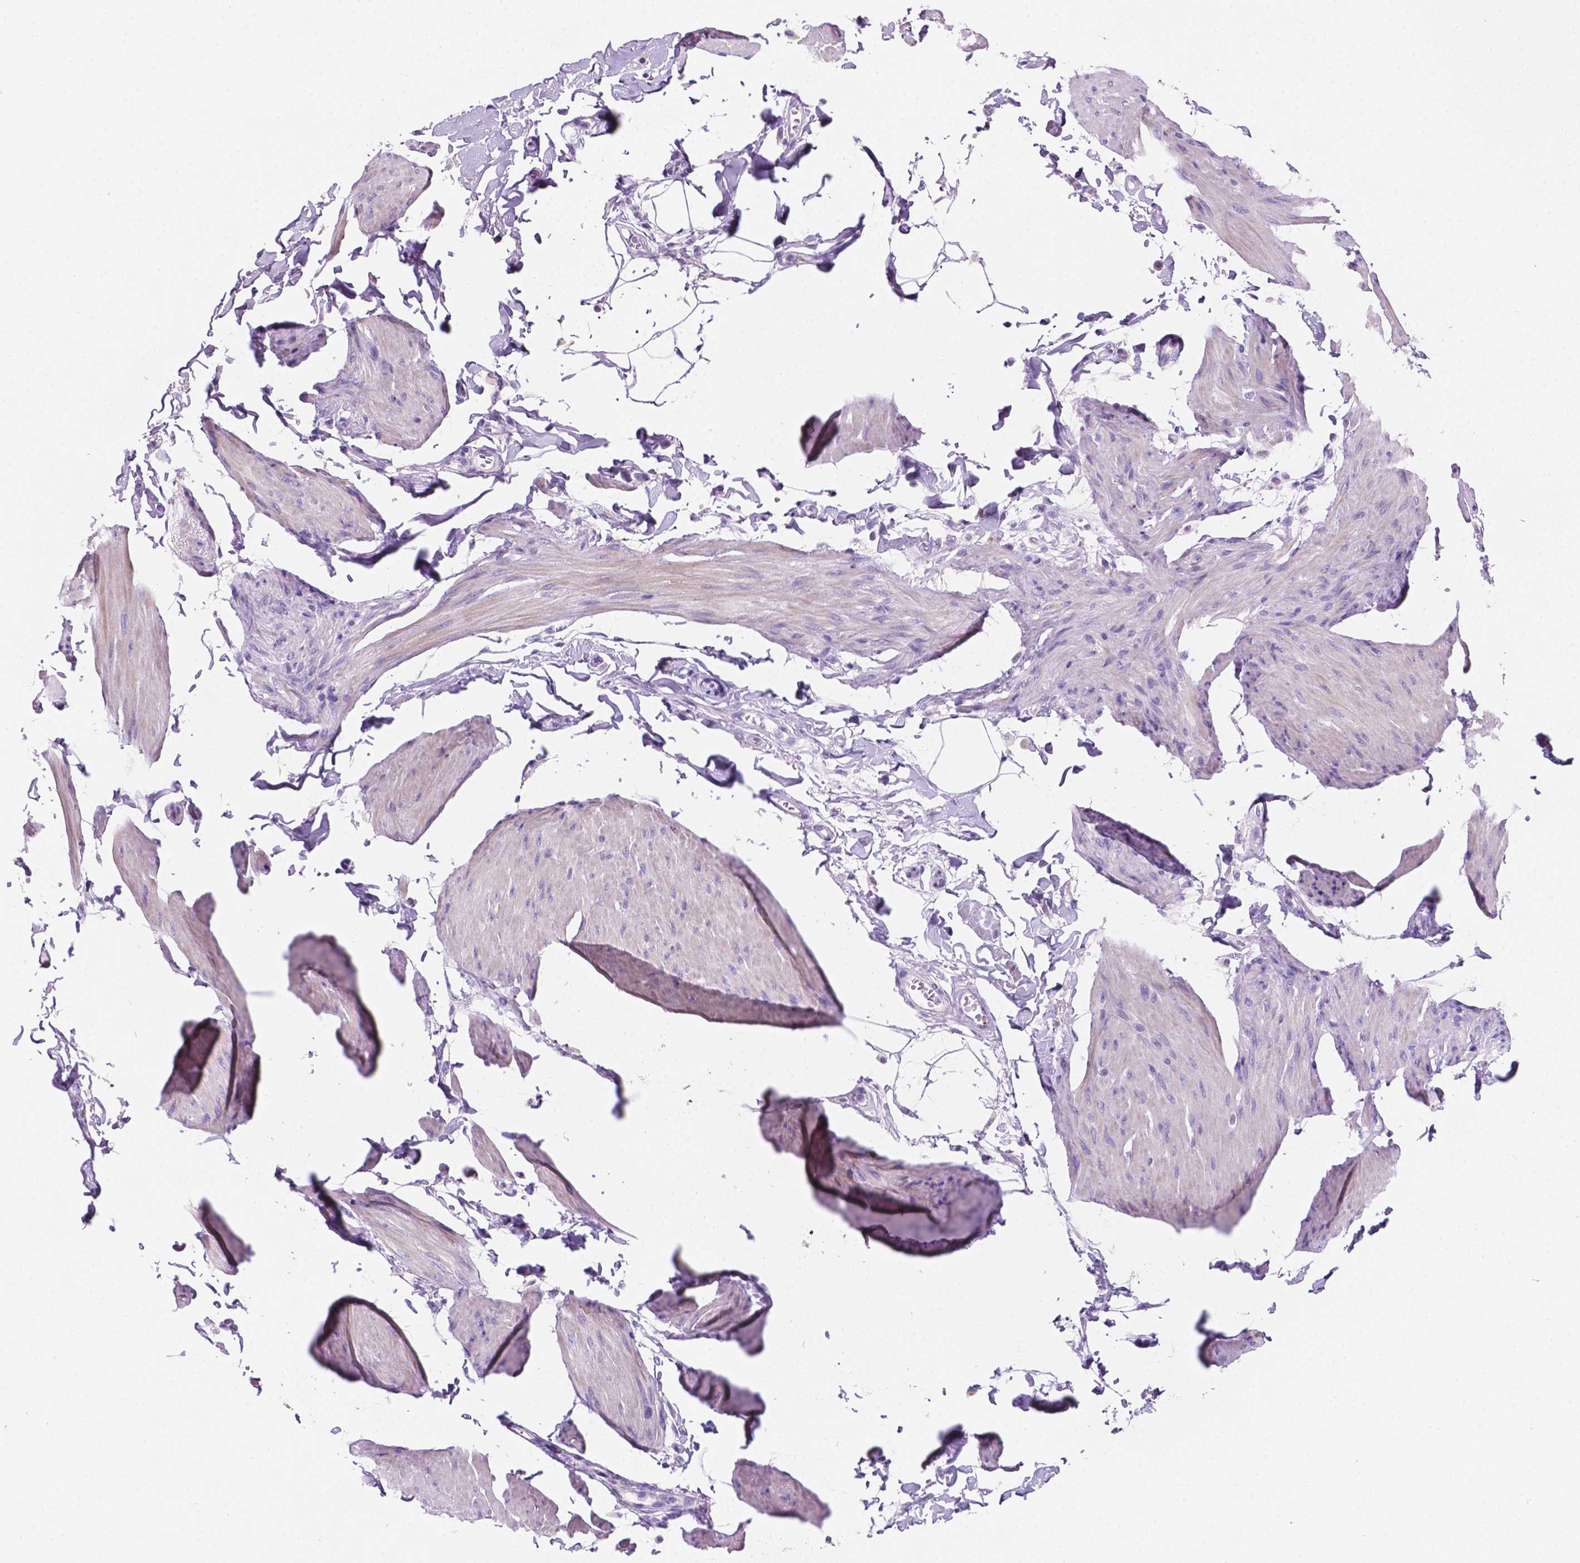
{"staining": {"intensity": "negative", "quantity": "none", "location": "none"}, "tissue": "smooth muscle", "cell_type": "Smooth muscle cells", "image_type": "normal", "snomed": [{"axis": "morphology", "description": "Normal tissue, NOS"}, {"axis": "topography", "description": "Adipose tissue"}, {"axis": "topography", "description": "Smooth muscle"}, {"axis": "topography", "description": "Peripheral nerve tissue"}], "caption": "Histopathology image shows no significant protein expression in smooth muscle cells of normal smooth muscle.", "gene": "EBLN2", "patient": {"sex": "male", "age": 83}}